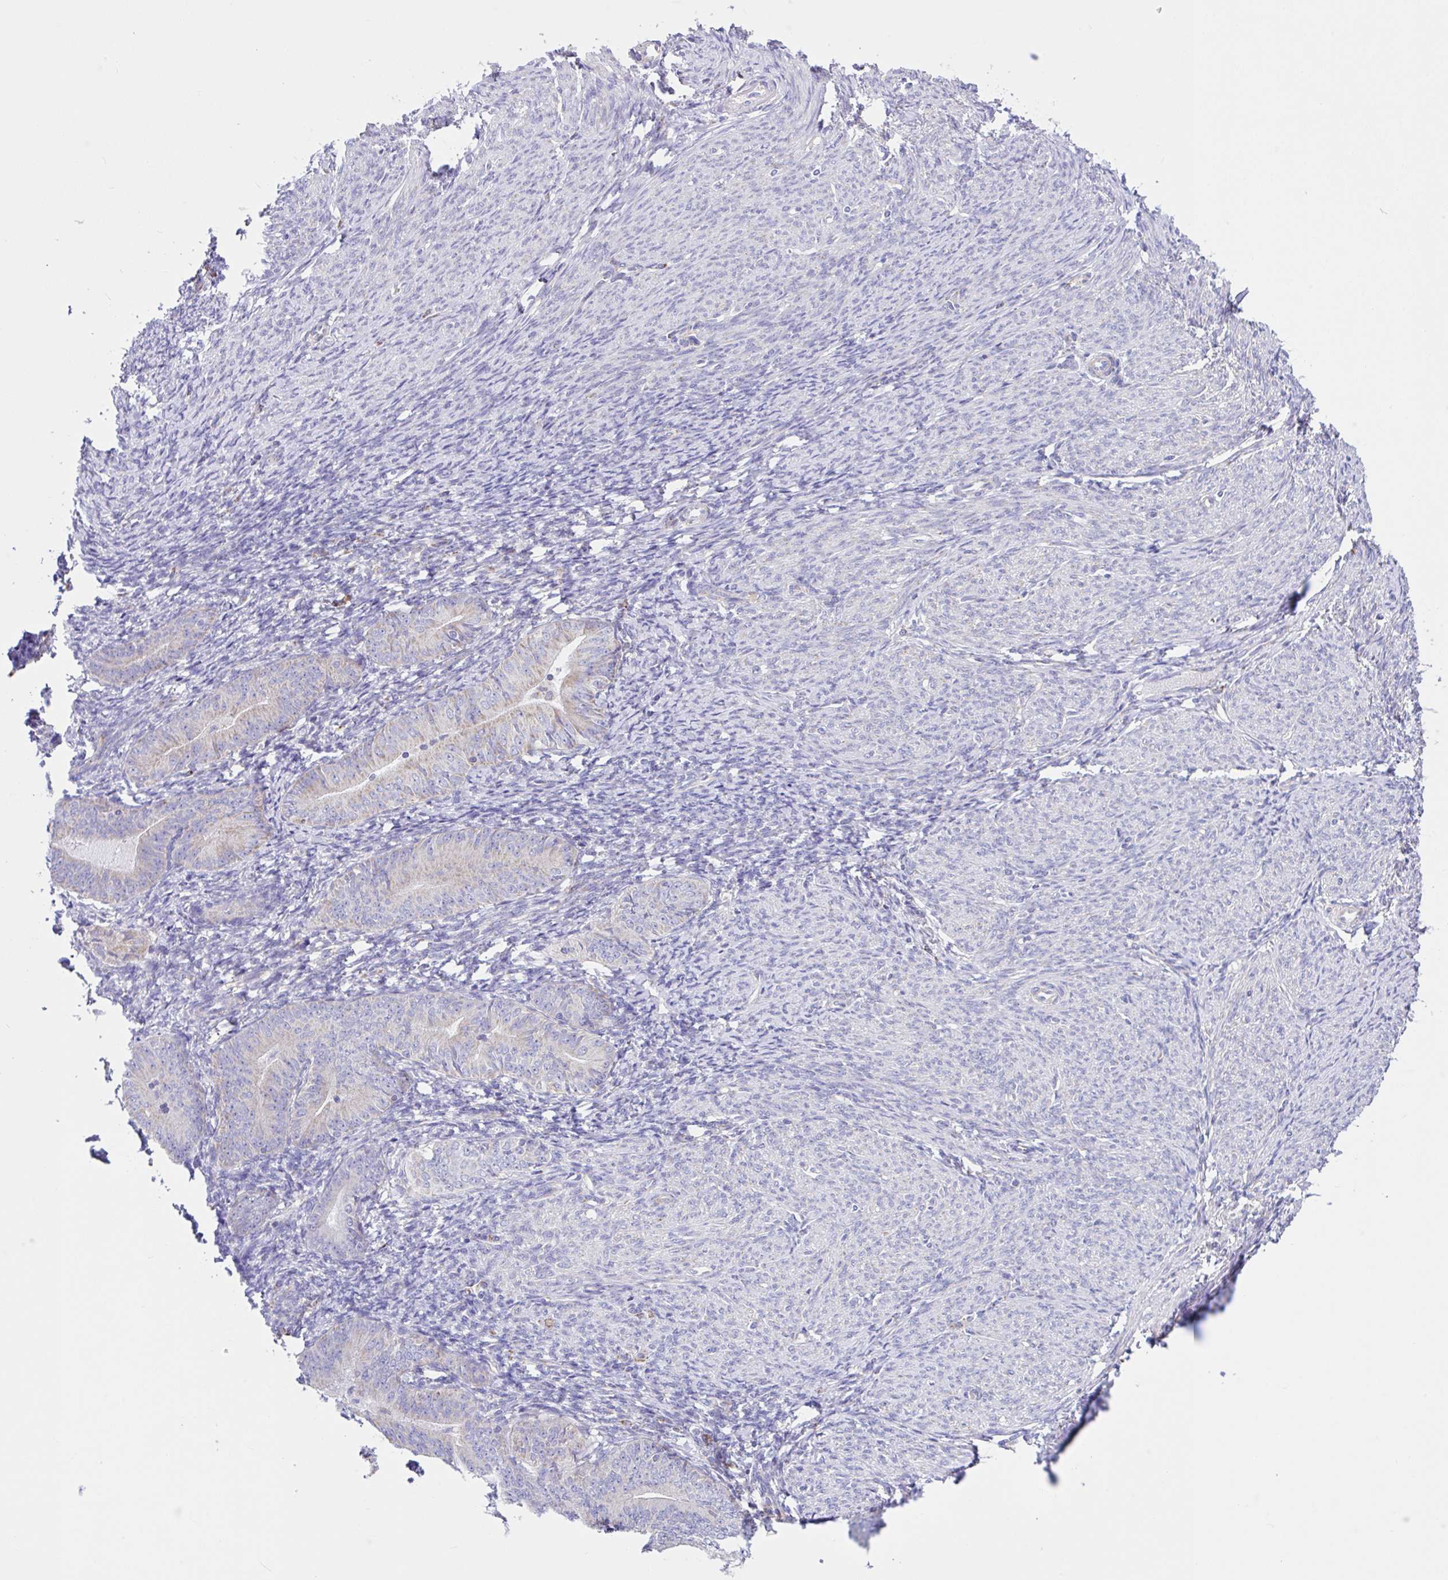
{"staining": {"intensity": "moderate", "quantity": ">75%", "location": "cytoplasmic/membranous"}, "tissue": "endometrial cancer", "cell_type": "Tumor cells", "image_type": "cancer", "snomed": [{"axis": "morphology", "description": "Adenocarcinoma, NOS"}, {"axis": "topography", "description": "Endometrium"}], "caption": "The immunohistochemical stain labels moderate cytoplasmic/membranous expression in tumor cells of endometrial adenocarcinoma tissue.", "gene": "NDUFS2", "patient": {"sex": "female", "age": 57}}